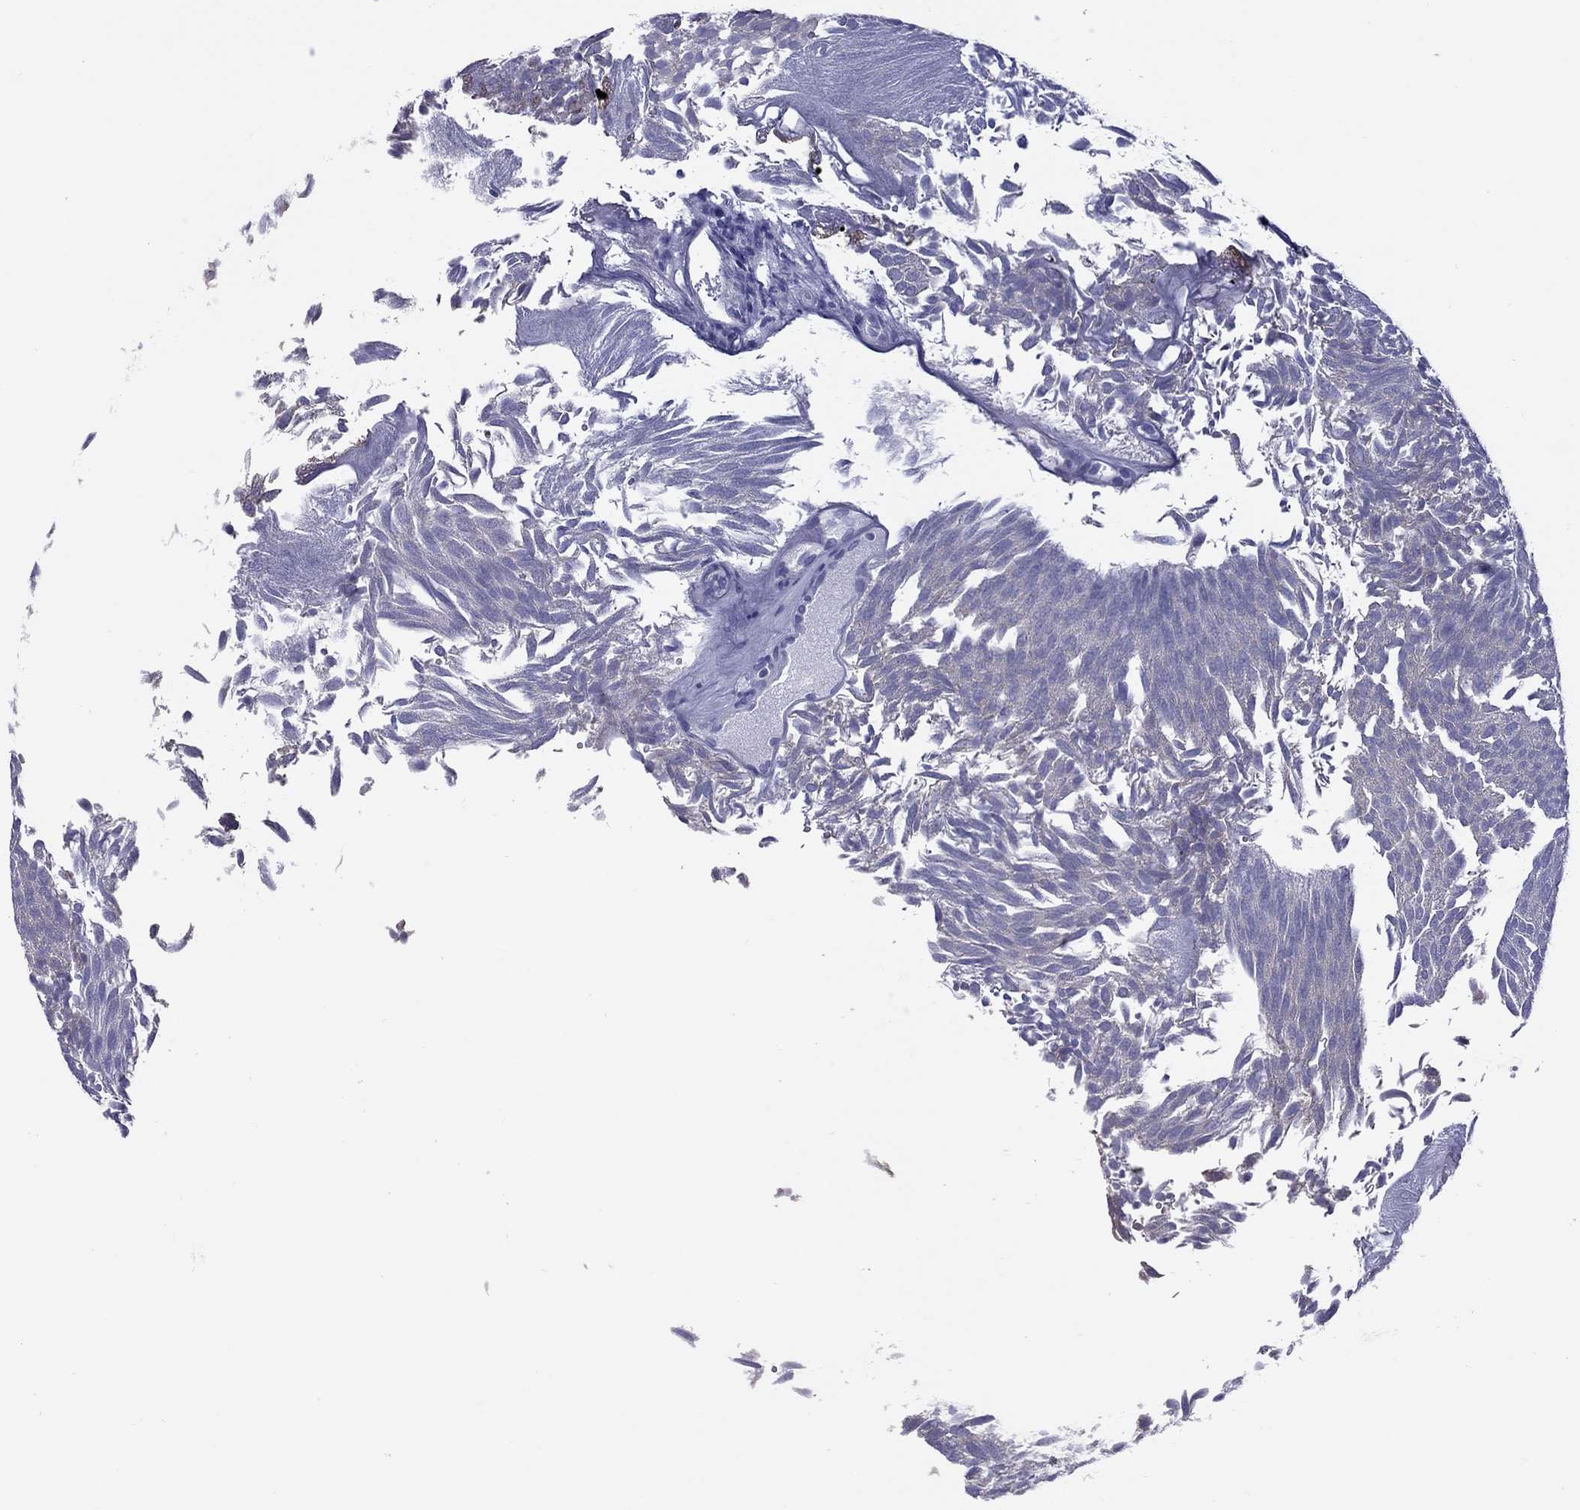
{"staining": {"intensity": "weak", "quantity": "<25%", "location": "cytoplasmic/membranous"}, "tissue": "urothelial cancer", "cell_type": "Tumor cells", "image_type": "cancer", "snomed": [{"axis": "morphology", "description": "Urothelial carcinoma, Low grade"}, {"axis": "topography", "description": "Urinary bladder"}], "caption": "An immunohistochemistry (IHC) histopathology image of urothelial cancer is shown. There is no staining in tumor cells of urothelial cancer. (Brightfield microscopy of DAB (3,3'-diaminobenzidine) IHC at high magnification).", "gene": "ALOX15B", "patient": {"sex": "male", "age": 52}}